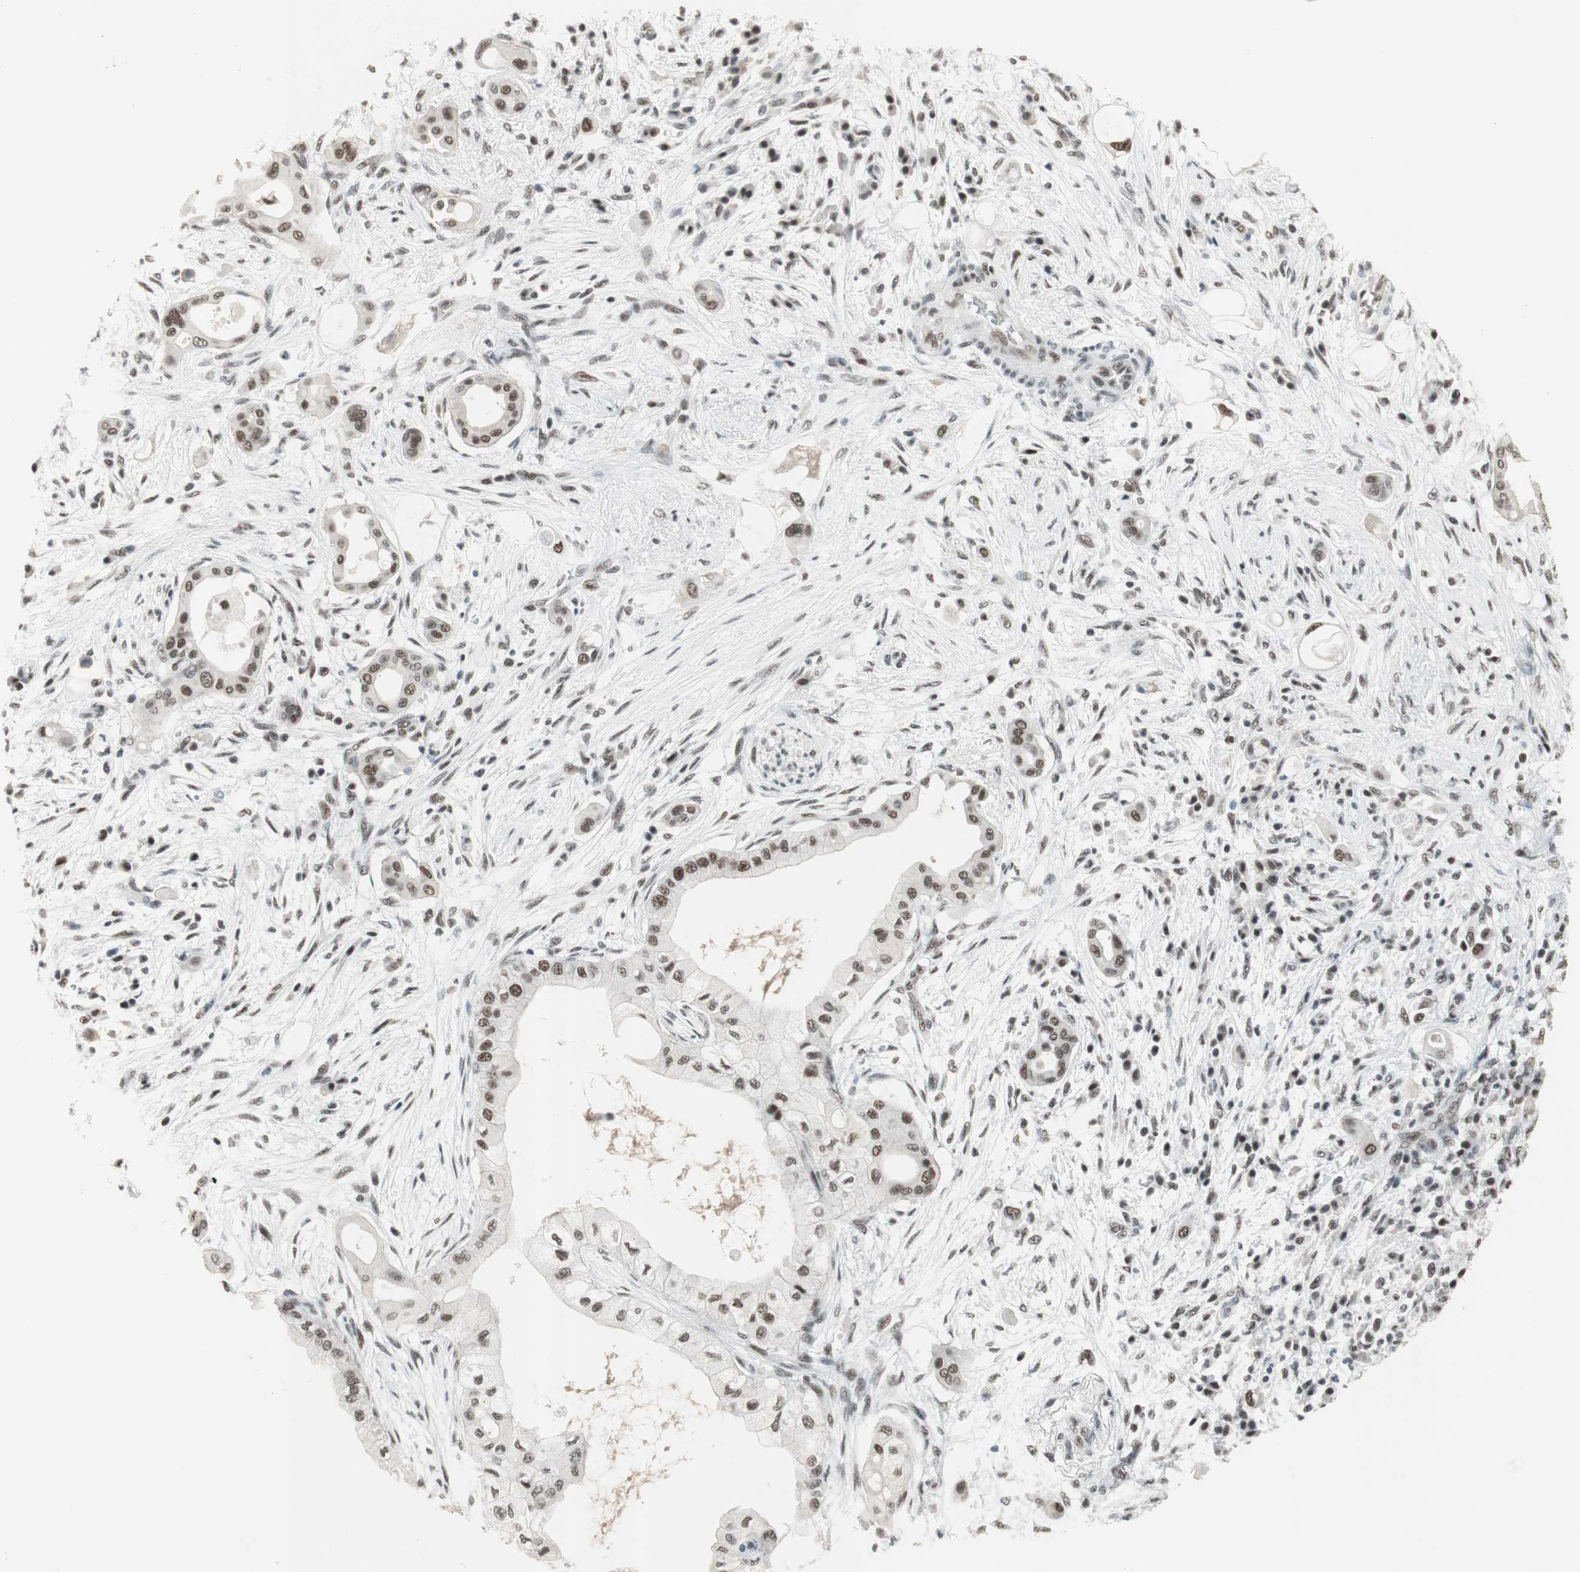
{"staining": {"intensity": "moderate", "quantity": ">75%", "location": "nuclear"}, "tissue": "pancreatic cancer", "cell_type": "Tumor cells", "image_type": "cancer", "snomed": [{"axis": "morphology", "description": "Adenocarcinoma, NOS"}, {"axis": "morphology", "description": "Adenocarcinoma, metastatic, NOS"}, {"axis": "topography", "description": "Lymph node"}, {"axis": "topography", "description": "Pancreas"}, {"axis": "topography", "description": "Duodenum"}], "caption": "A brown stain labels moderate nuclear positivity of a protein in pancreatic adenocarcinoma tumor cells.", "gene": "RTF1", "patient": {"sex": "female", "age": 64}}